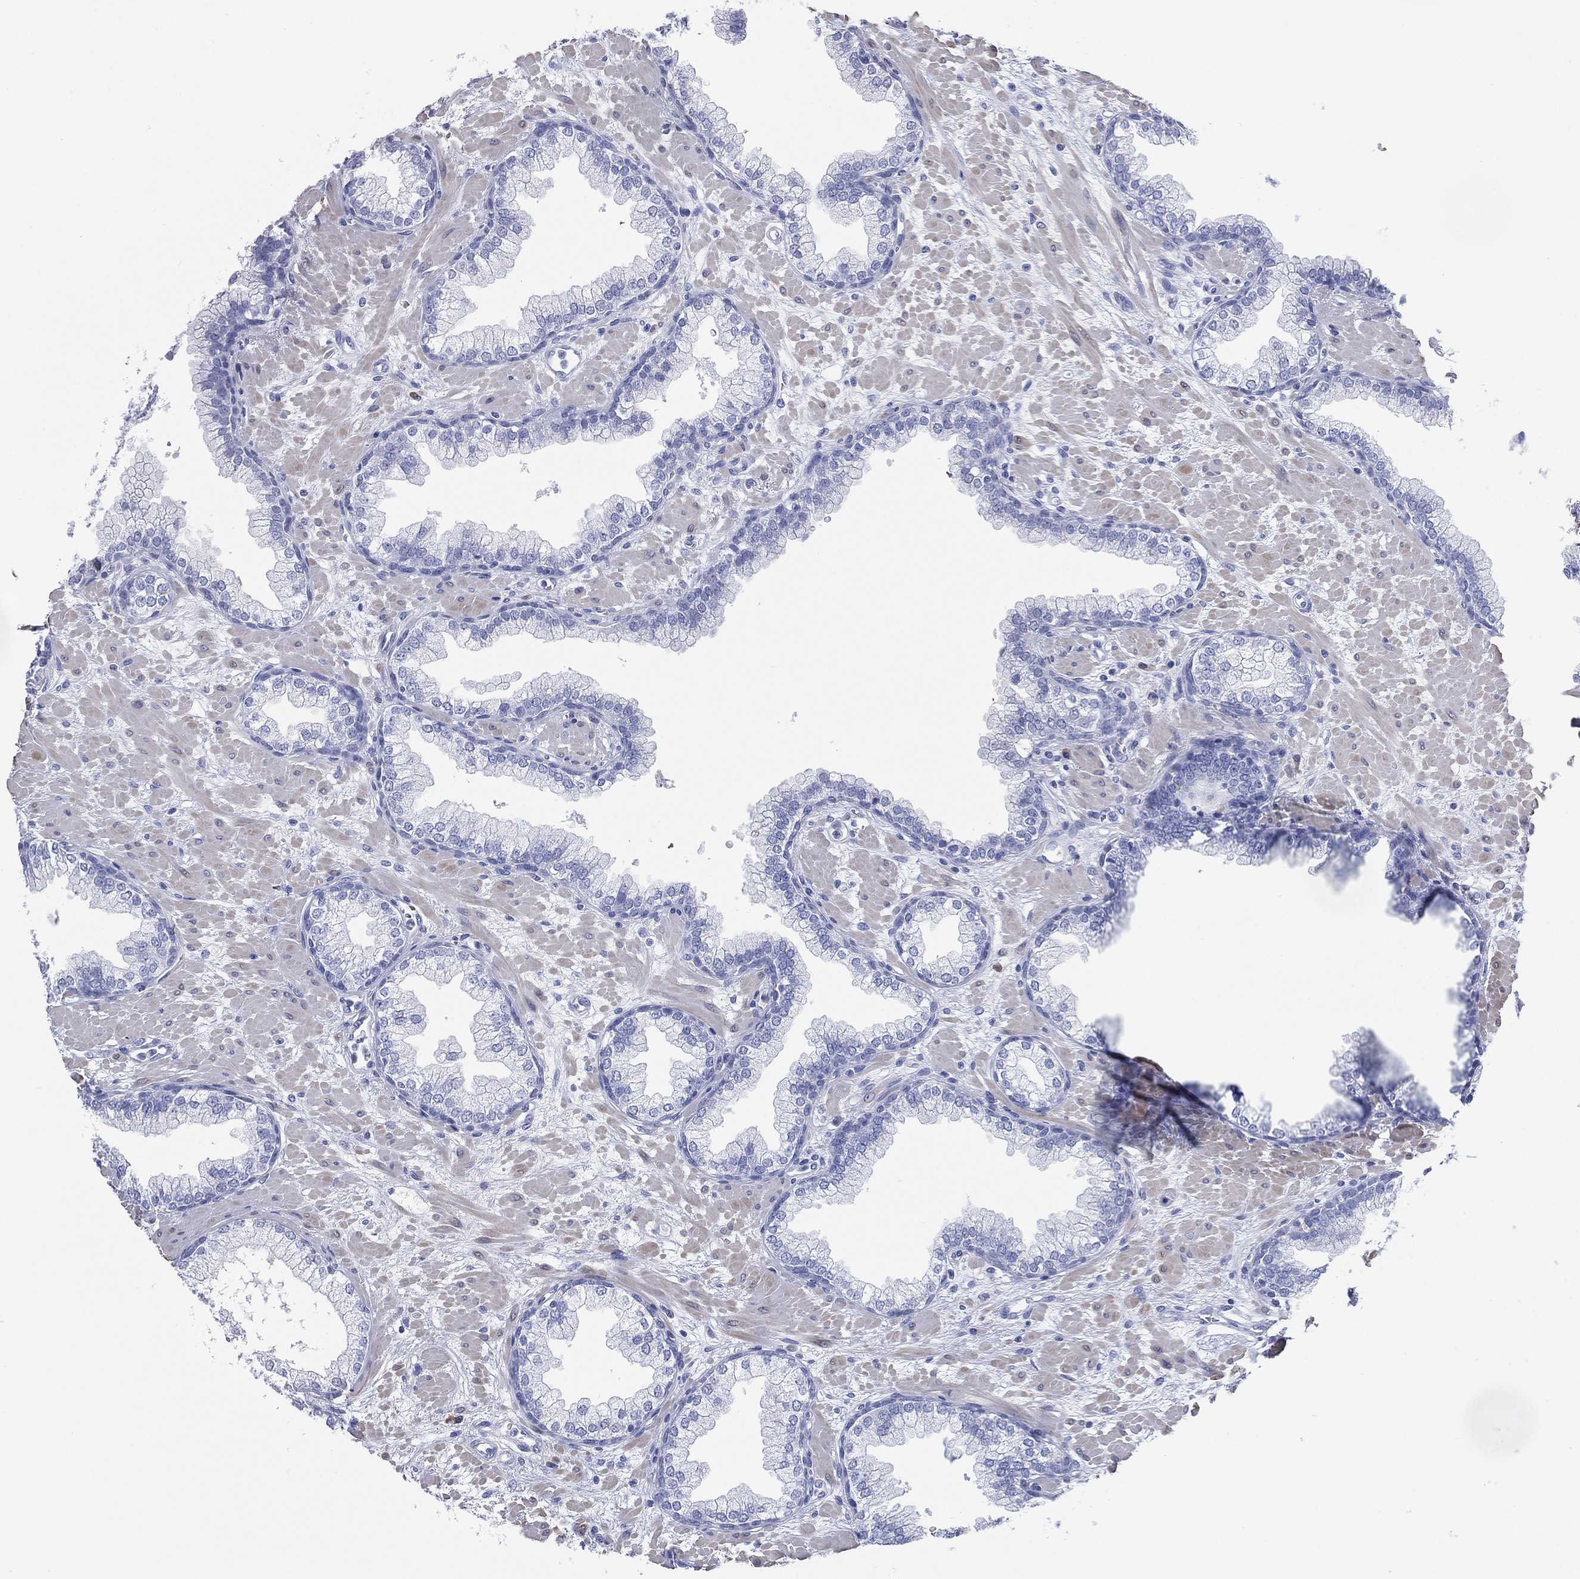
{"staining": {"intensity": "negative", "quantity": "none", "location": "none"}, "tissue": "prostate", "cell_type": "Glandular cells", "image_type": "normal", "snomed": [{"axis": "morphology", "description": "Normal tissue, NOS"}, {"axis": "topography", "description": "Prostate"}], "caption": "Immunohistochemistry (IHC) image of unremarkable prostate stained for a protein (brown), which demonstrates no expression in glandular cells. (Brightfield microscopy of DAB IHC at high magnification).", "gene": "CD79A", "patient": {"sex": "male", "age": 63}}